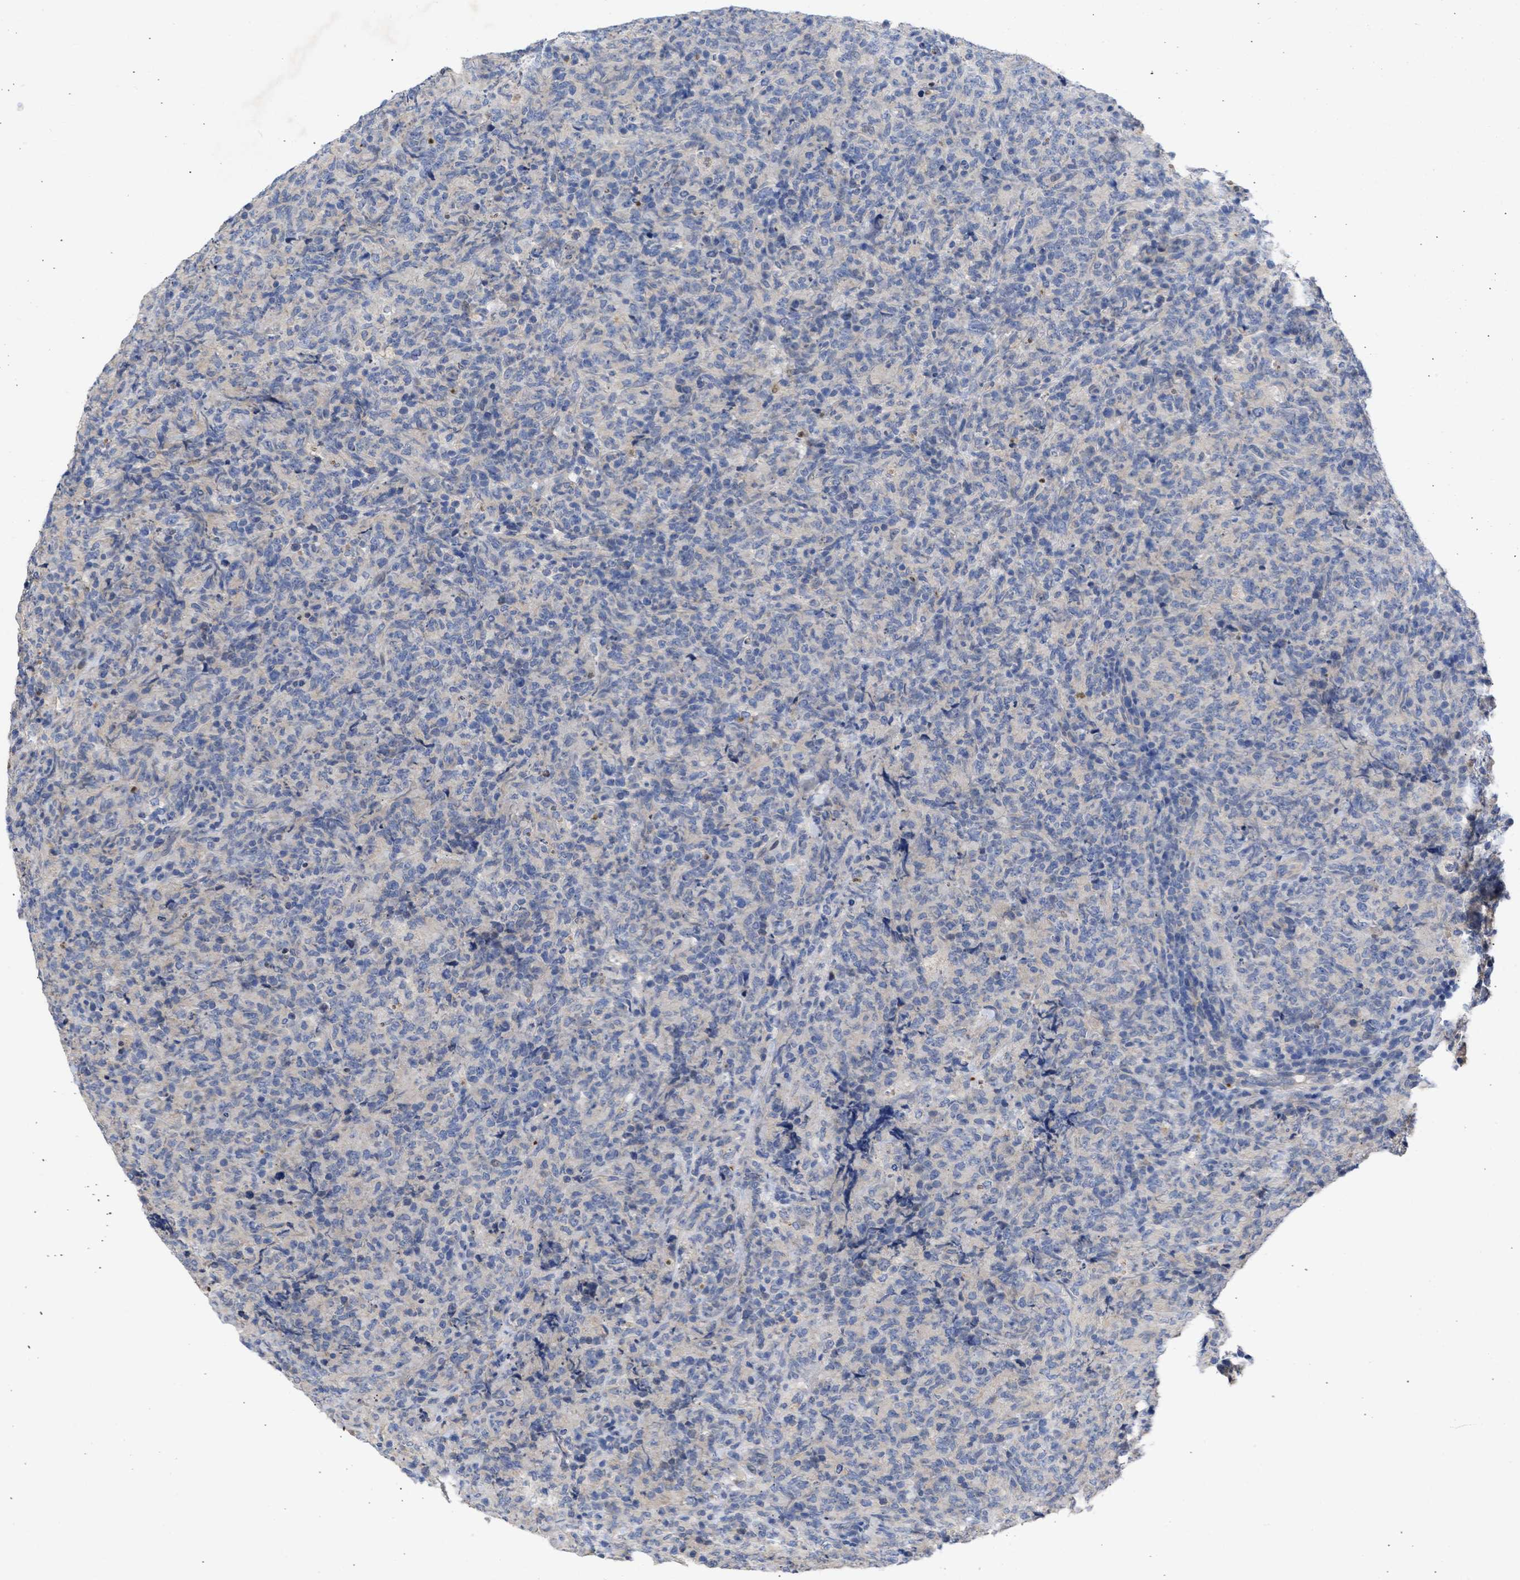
{"staining": {"intensity": "negative", "quantity": "none", "location": "none"}, "tissue": "lymphoma", "cell_type": "Tumor cells", "image_type": "cancer", "snomed": [{"axis": "morphology", "description": "Malignant lymphoma, non-Hodgkin's type, High grade"}, {"axis": "topography", "description": "Tonsil"}], "caption": "IHC of lymphoma exhibits no positivity in tumor cells.", "gene": "ARHGEF4", "patient": {"sex": "female", "age": 36}}